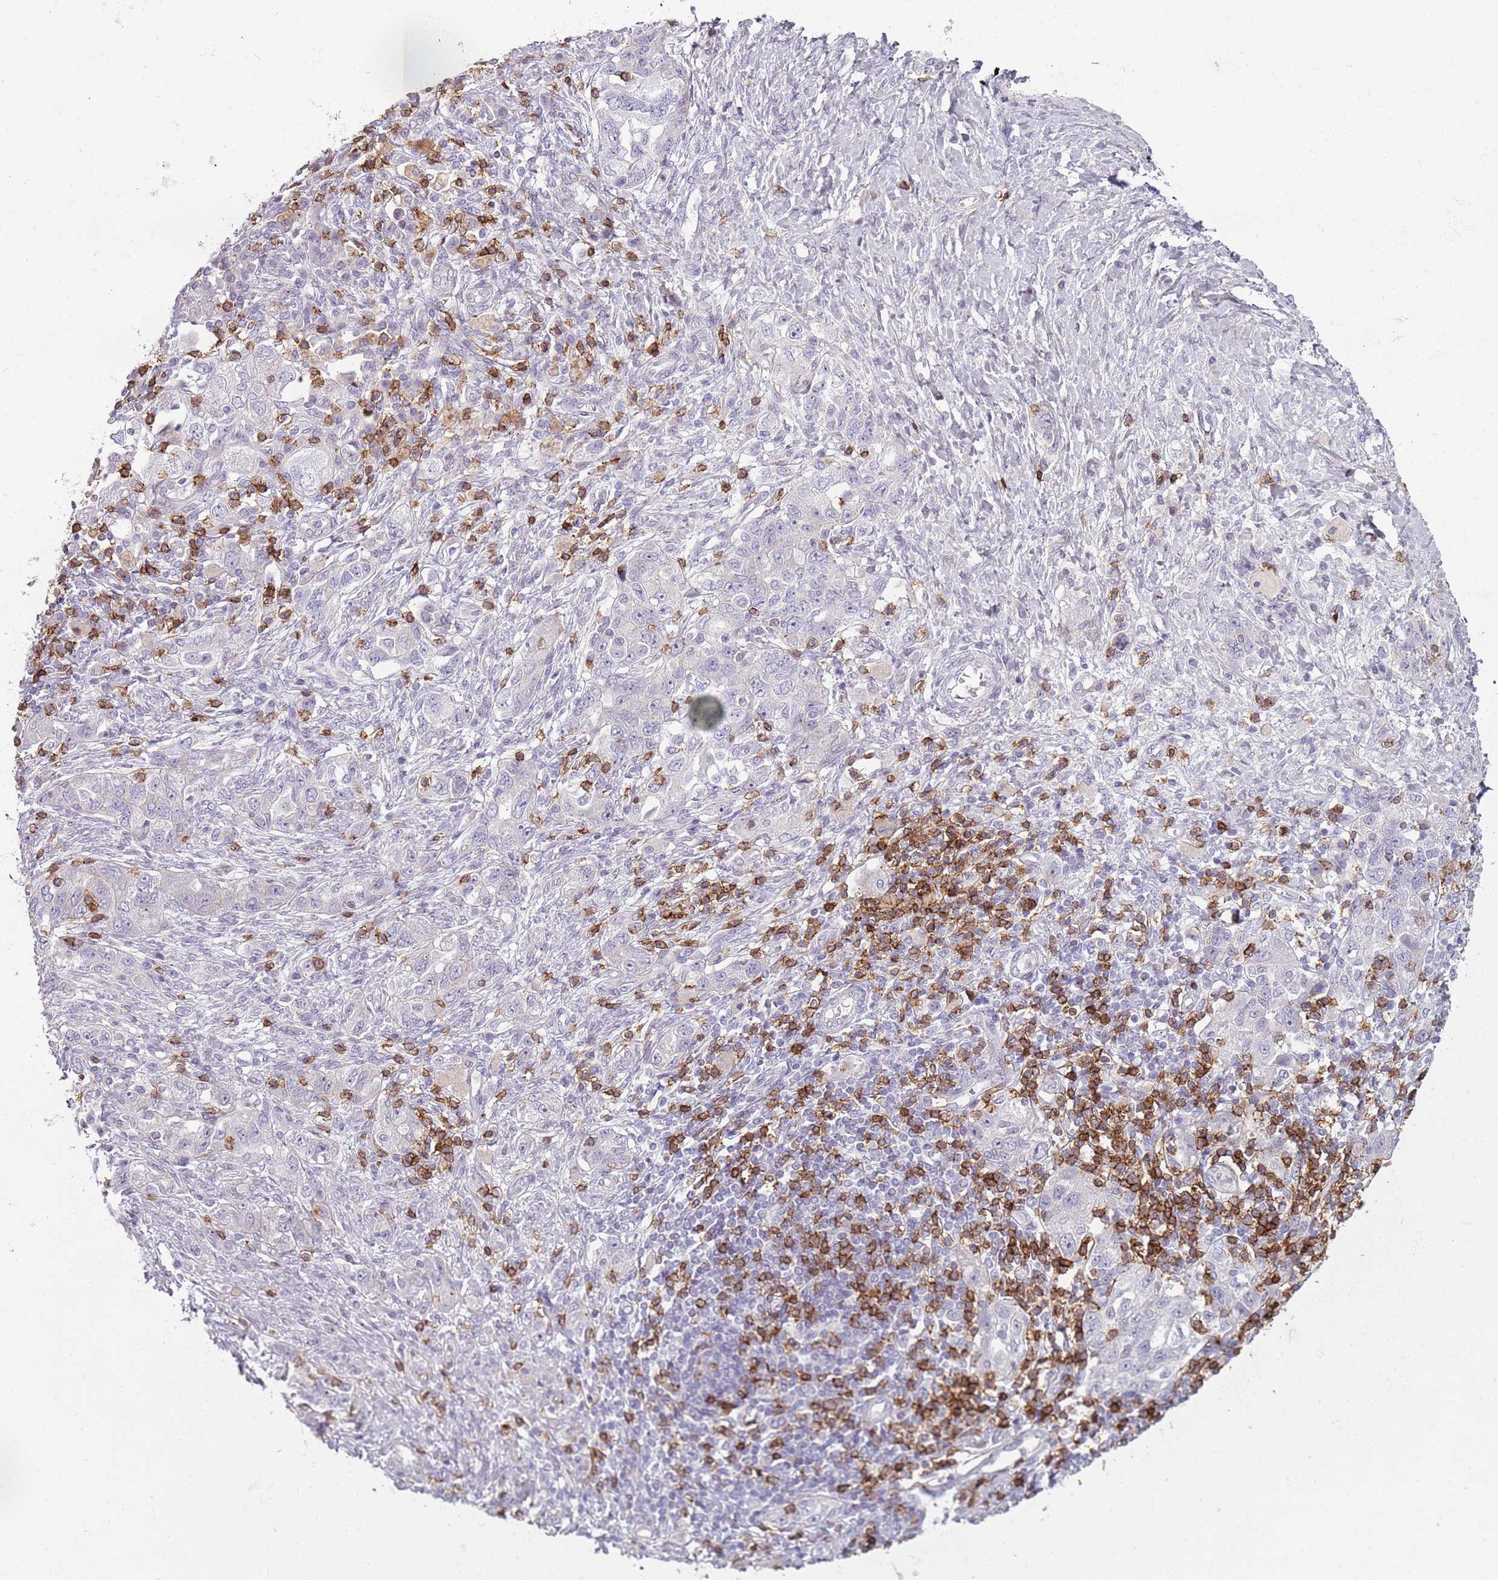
{"staining": {"intensity": "negative", "quantity": "none", "location": "none"}, "tissue": "ovarian cancer", "cell_type": "Tumor cells", "image_type": "cancer", "snomed": [{"axis": "morphology", "description": "Carcinoma, NOS"}, {"axis": "morphology", "description": "Cystadenocarcinoma, serous, NOS"}, {"axis": "topography", "description": "Ovary"}], "caption": "Micrograph shows no significant protein staining in tumor cells of ovarian serous cystadenocarcinoma.", "gene": "ZNF583", "patient": {"sex": "female", "age": 69}}